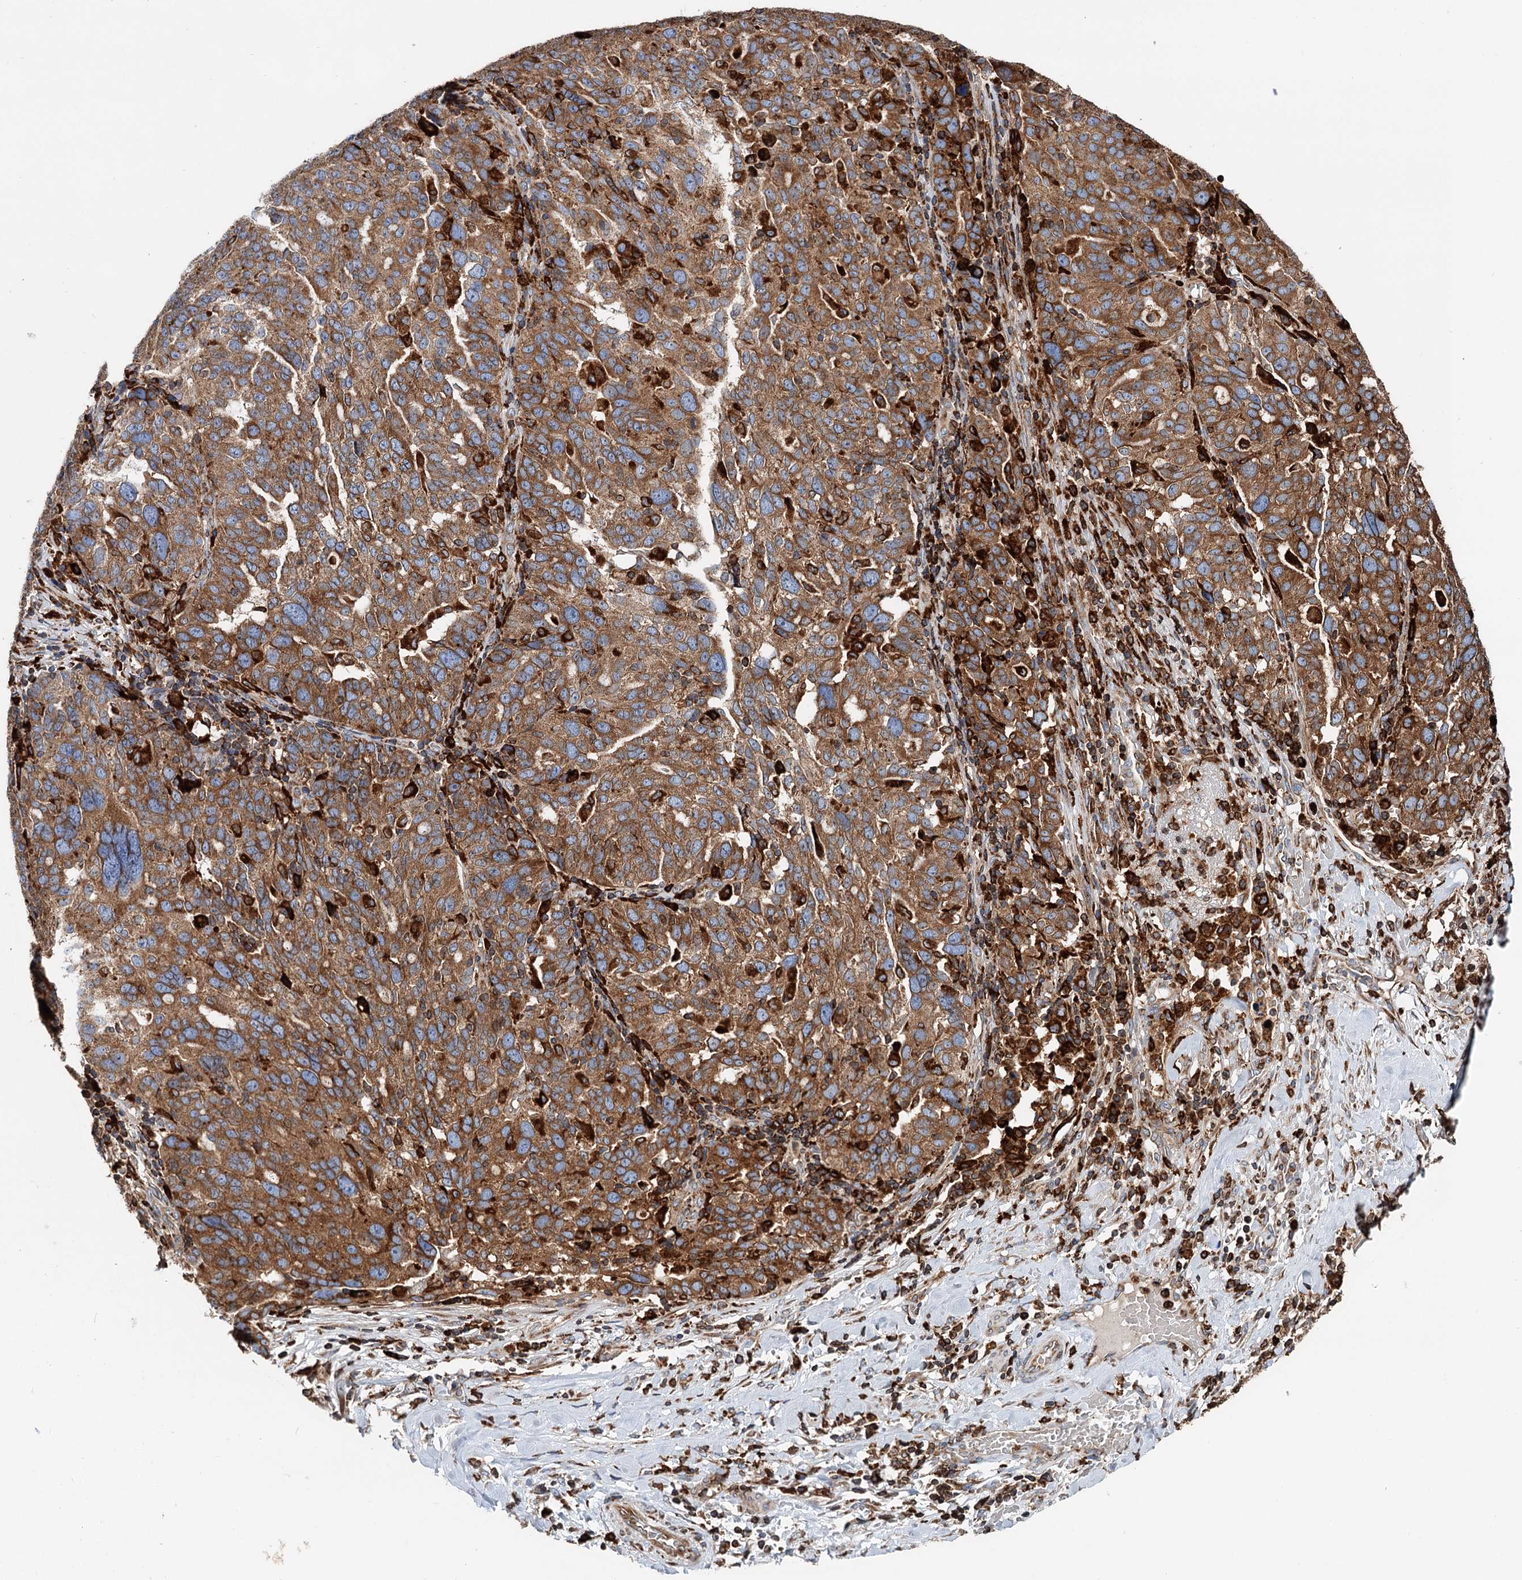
{"staining": {"intensity": "moderate", "quantity": ">75%", "location": "cytoplasmic/membranous"}, "tissue": "ovarian cancer", "cell_type": "Tumor cells", "image_type": "cancer", "snomed": [{"axis": "morphology", "description": "Cystadenocarcinoma, serous, NOS"}, {"axis": "topography", "description": "Ovary"}], "caption": "Protein expression analysis of human ovarian serous cystadenocarcinoma reveals moderate cytoplasmic/membranous positivity in about >75% of tumor cells. (DAB (3,3'-diaminobenzidine) = brown stain, brightfield microscopy at high magnification).", "gene": "ERP29", "patient": {"sex": "female", "age": 59}}